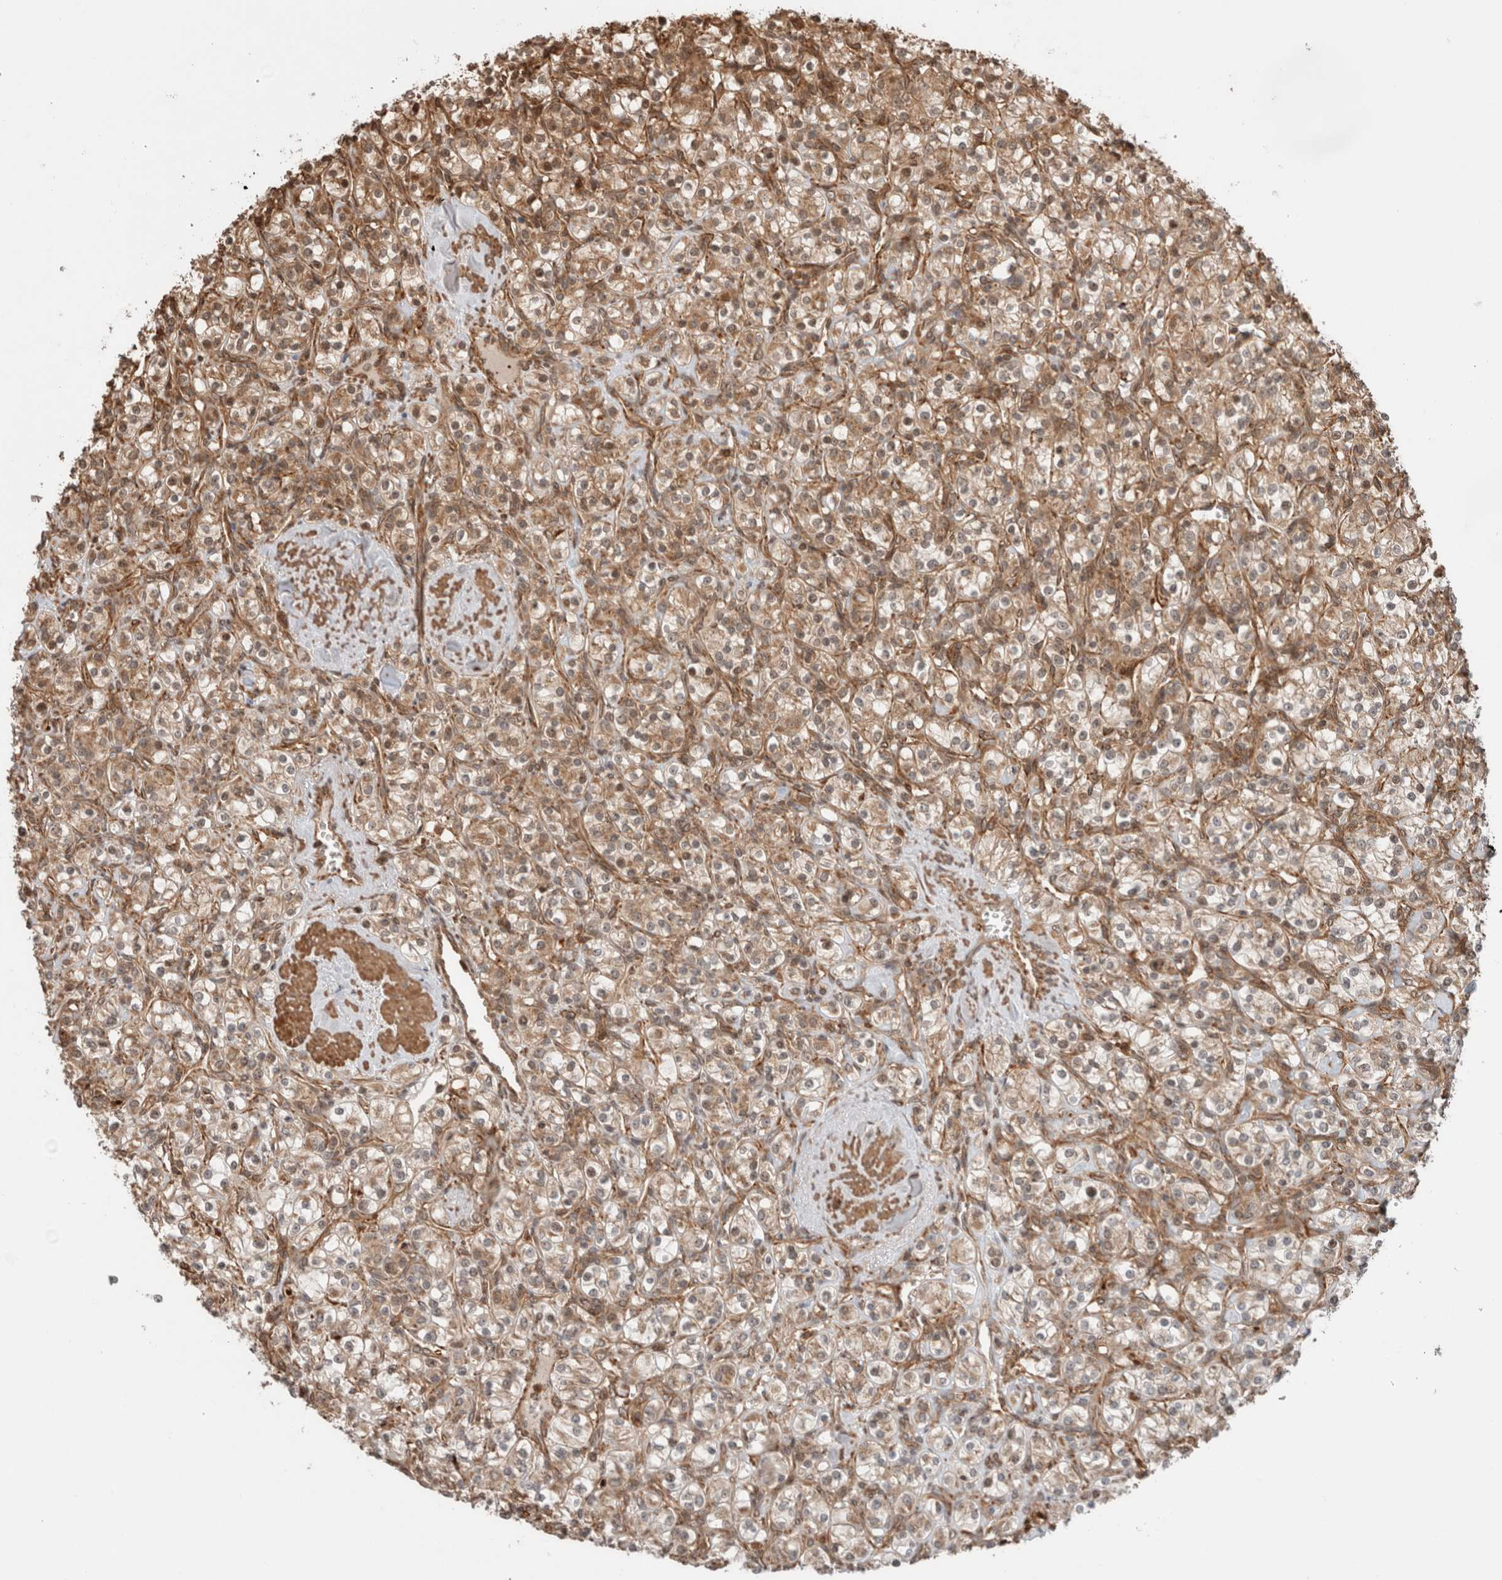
{"staining": {"intensity": "moderate", "quantity": ">75%", "location": "cytoplasmic/membranous,nuclear"}, "tissue": "renal cancer", "cell_type": "Tumor cells", "image_type": "cancer", "snomed": [{"axis": "morphology", "description": "Adenocarcinoma, NOS"}, {"axis": "topography", "description": "Kidney"}], "caption": "About >75% of tumor cells in human renal adenocarcinoma reveal moderate cytoplasmic/membranous and nuclear protein expression as visualized by brown immunohistochemical staining.", "gene": "ZNF649", "patient": {"sex": "male", "age": 77}}